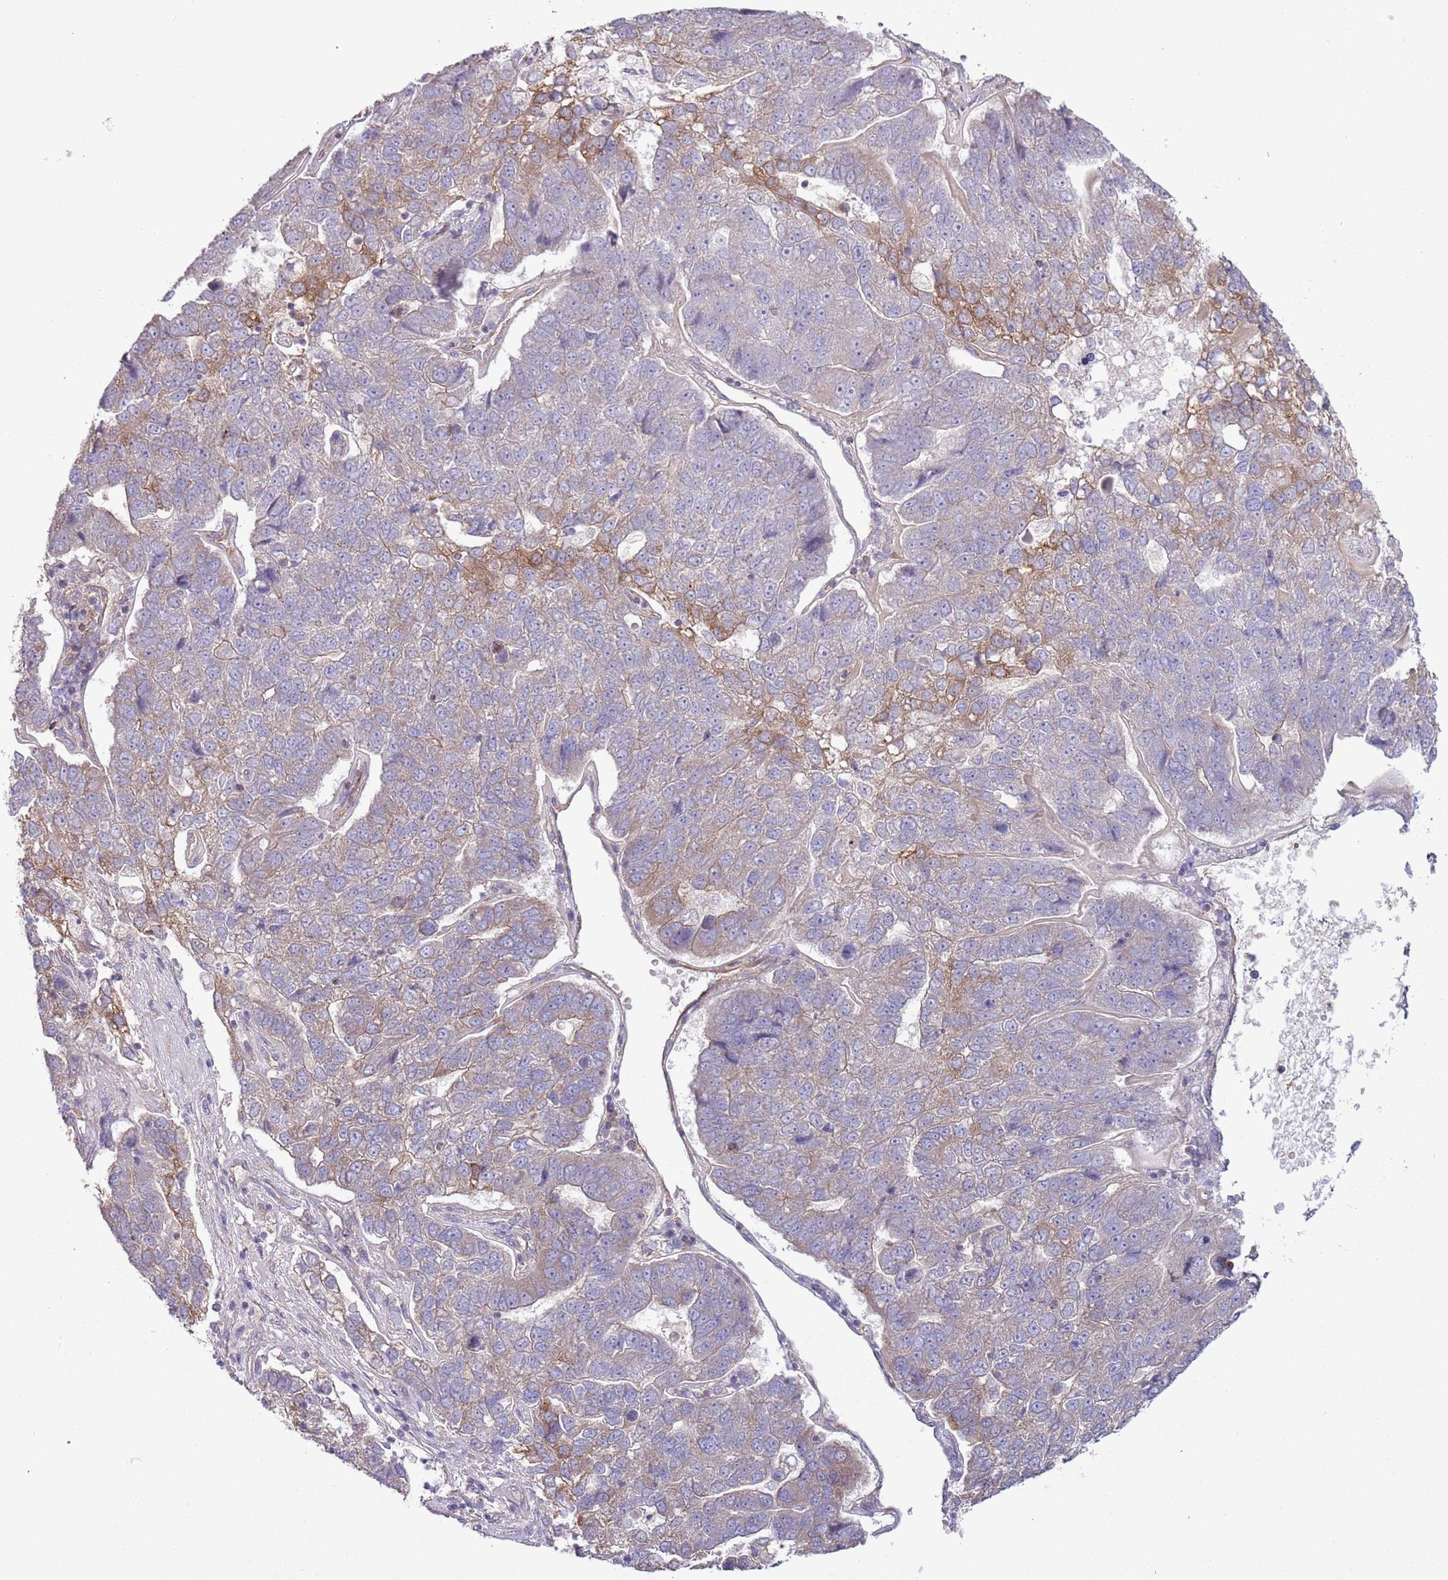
{"staining": {"intensity": "moderate", "quantity": "<25%", "location": "cytoplasmic/membranous"}, "tissue": "pancreatic cancer", "cell_type": "Tumor cells", "image_type": "cancer", "snomed": [{"axis": "morphology", "description": "Adenocarcinoma, NOS"}, {"axis": "topography", "description": "Pancreas"}], "caption": "Pancreatic adenocarcinoma tissue demonstrates moderate cytoplasmic/membranous positivity in about <25% of tumor cells The staining is performed using DAB brown chromogen to label protein expression. The nuclei are counter-stained blue using hematoxylin.", "gene": "LPIN2", "patient": {"sex": "female", "age": 61}}